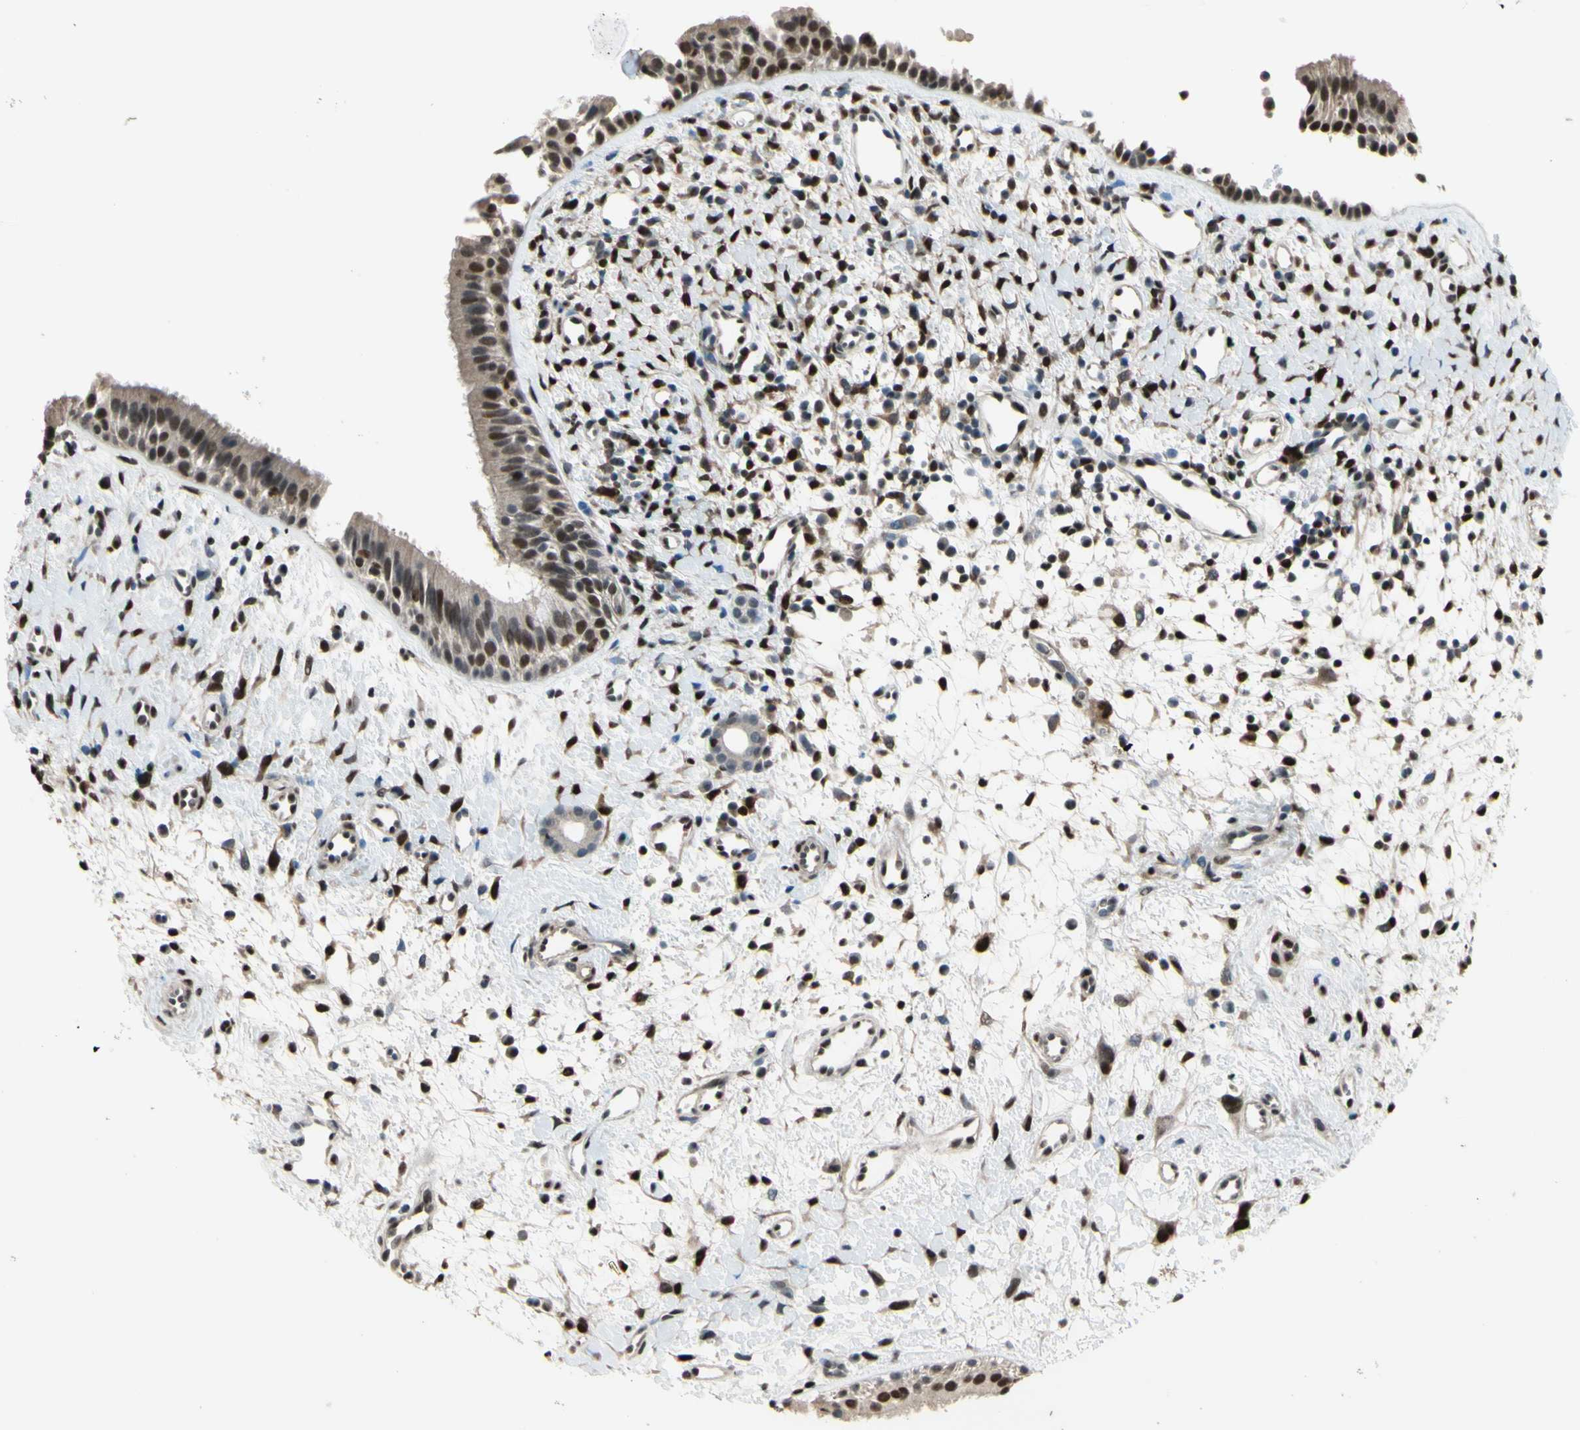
{"staining": {"intensity": "moderate", "quantity": "25%-75%", "location": "cytoplasmic/membranous,nuclear"}, "tissue": "nasopharynx", "cell_type": "Respiratory epithelial cells", "image_type": "normal", "snomed": [{"axis": "morphology", "description": "Normal tissue, NOS"}, {"axis": "topography", "description": "Nasopharynx"}], "caption": "Protein analysis of benign nasopharynx exhibits moderate cytoplasmic/membranous,nuclear expression in approximately 25%-75% of respiratory epithelial cells.", "gene": "FKBP5", "patient": {"sex": "male", "age": 22}}